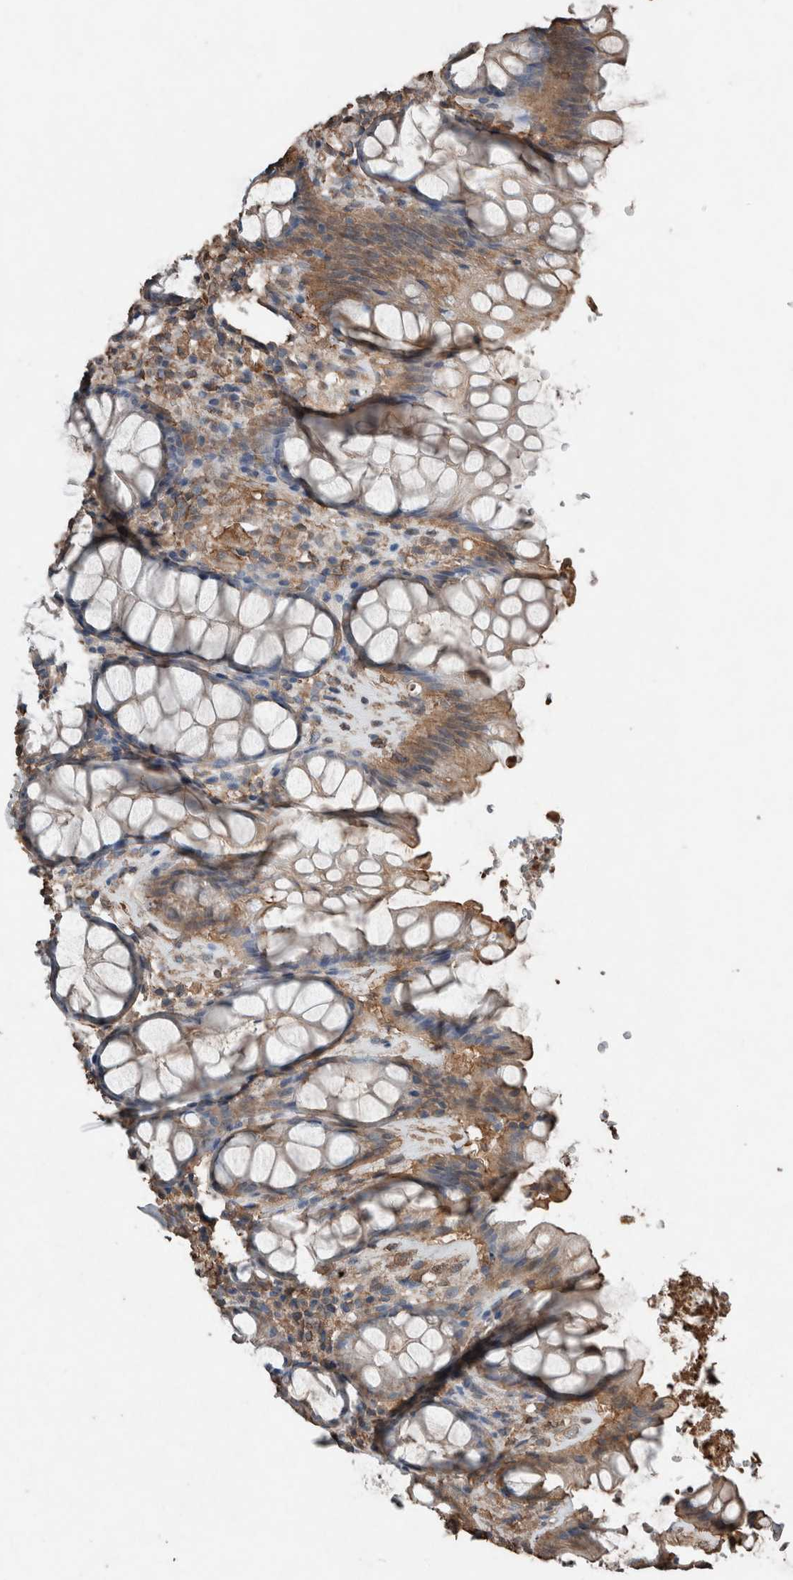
{"staining": {"intensity": "moderate", "quantity": ">75%", "location": "cytoplasmic/membranous"}, "tissue": "rectum", "cell_type": "Glandular cells", "image_type": "normal", "snomed": [{"axis": "morphology", "description": "Normal tissue, NOS"}, {"axis": "topography", "description": "Rectum"}], "caption": "Human rectum stained with a brown dye displays moderate cytoplasmic/membranous positive positivity in about >75% of glandular cells.", "gene": "S100A10", "patient": {"sex": "male", "age": 64}}